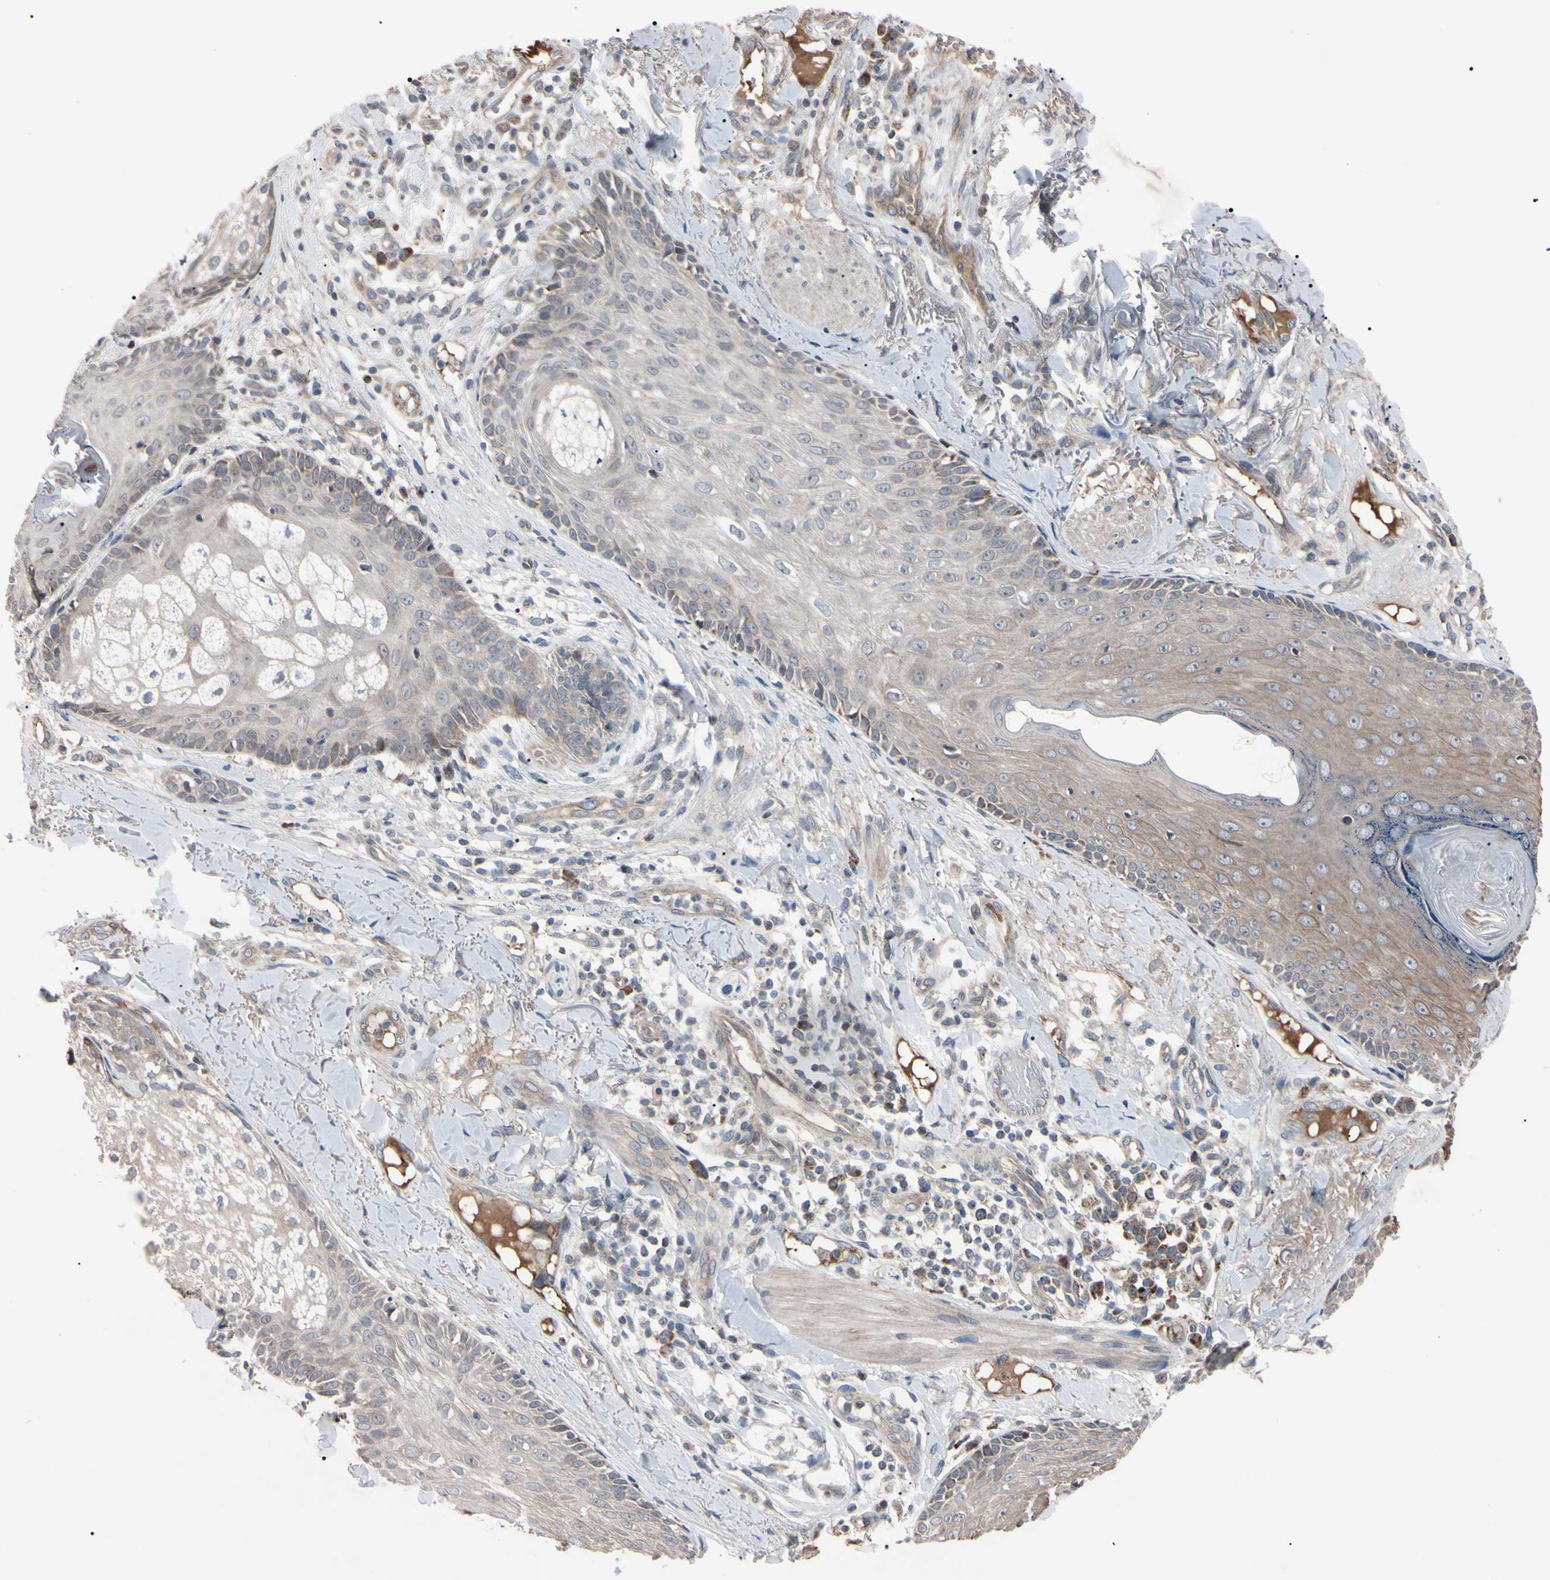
{"staining": {"intensity": "negative", "quantity": "none", "location": "none"}, "tissue": "skin cancer", "cell_type": "Tumor cells", "image_type": "cancer", "snomed": [{"axis": "morphology", "description": "Normal tissue, NOS"}, {"axis": "morphology", "description": "Basal cell carcinoma"}, {"axis": "topography", "description": "Skin"}], "caption": "DAB immunohistochemical staining of skin cancer (basal cell carcinoma) exhibits no significant staining in tumor cells.", "gene": "TNFRSF1A", "patient": {"sex": "male", "age": 52}}